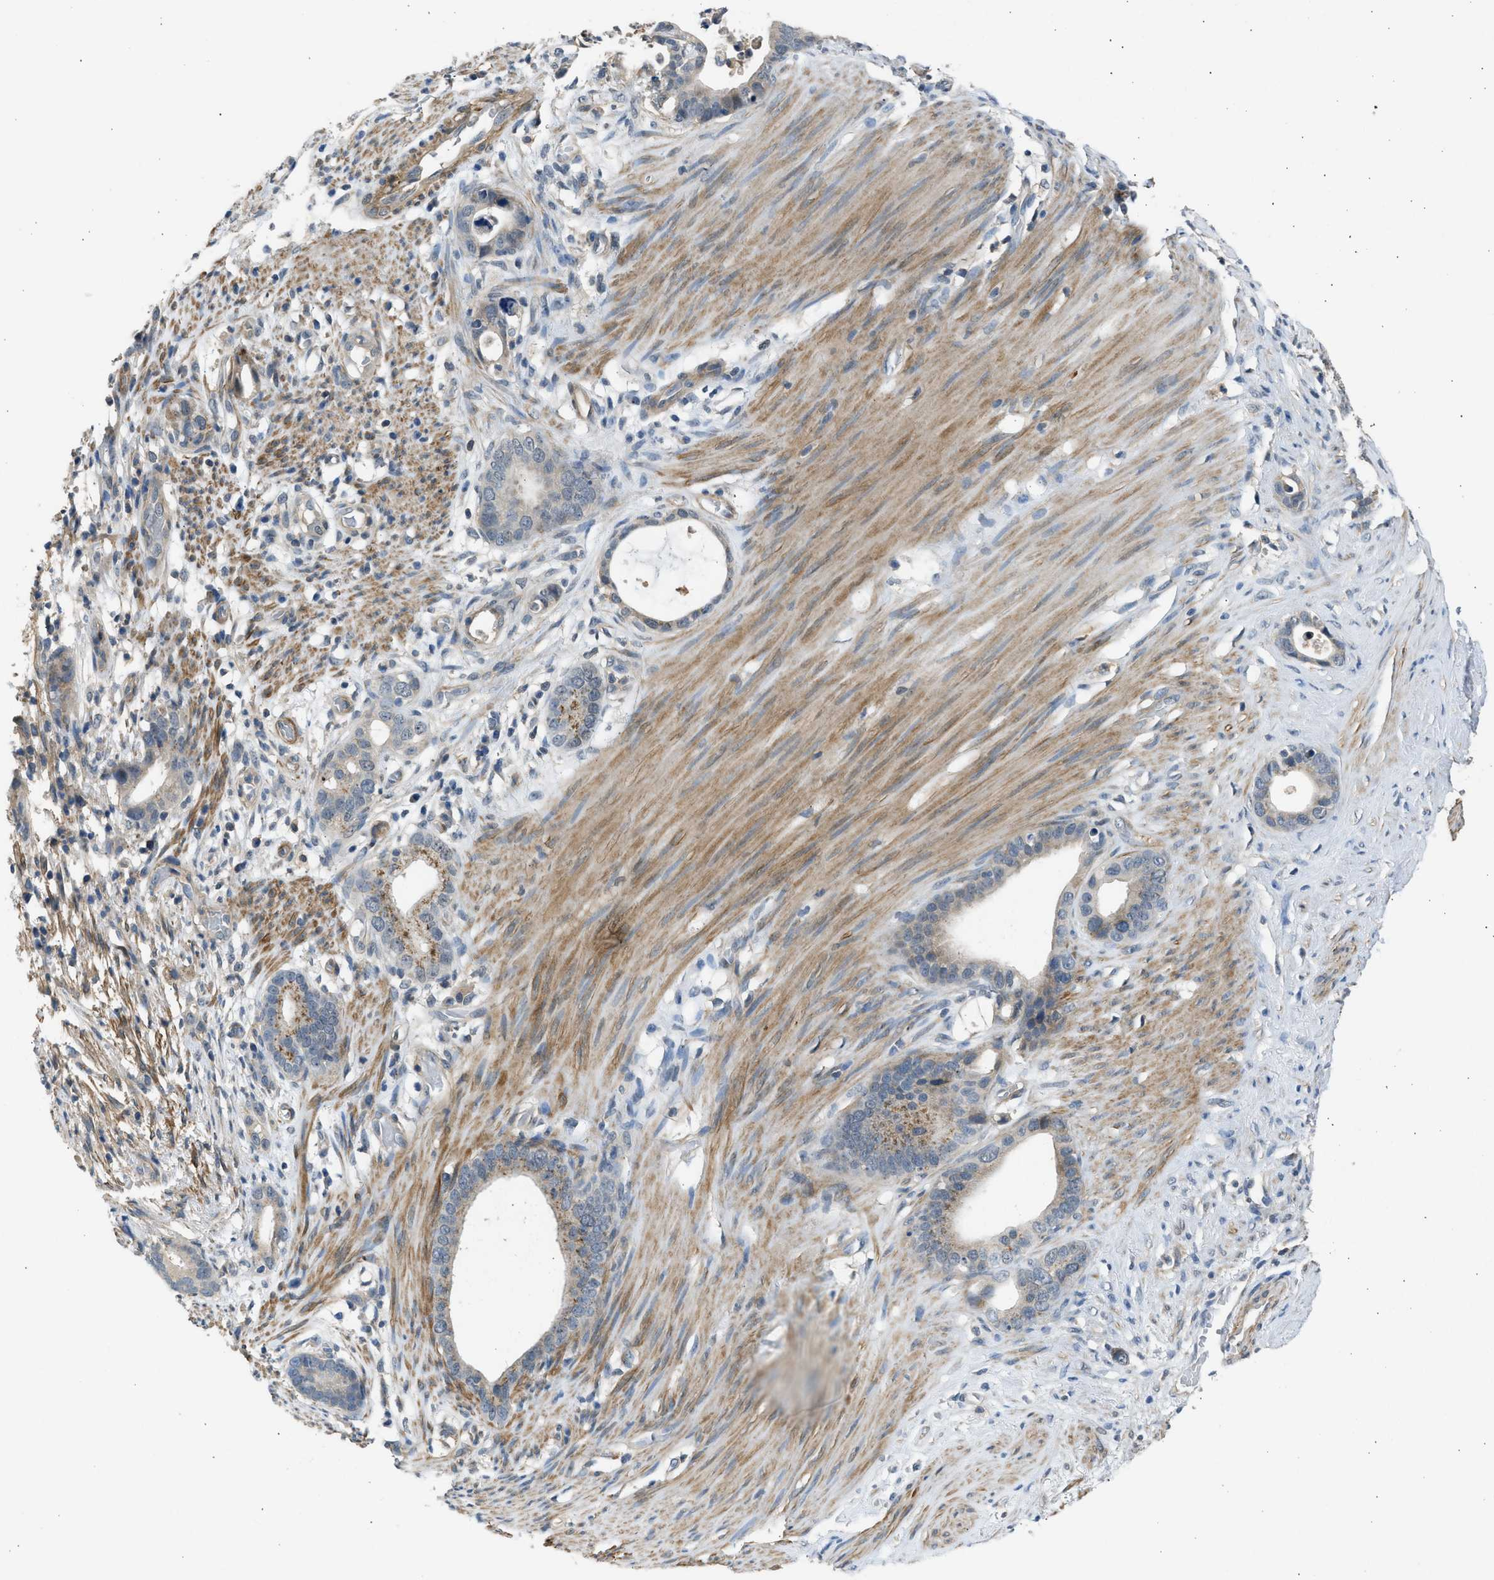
{"staining": {"intensity": "moderate", "quantity": "<25%", "location": "cytoplasmic/membranous"}, "tissue": "stomach cancer", "cell_type": "Tumor cells", "image_type": "cancer", "snomed": [{"axis": "morphology", "description": "Adenocarcinoma, NOS"}, {"axis": "topography", "description": "Stomach"}], "caption": "Stomach cancer (adenocarcinoma) stained with a protein marker reveals moderate staining in tumor cells.", "gene": "PCNX3", "patient": {"sex": "female", "age": 75}}